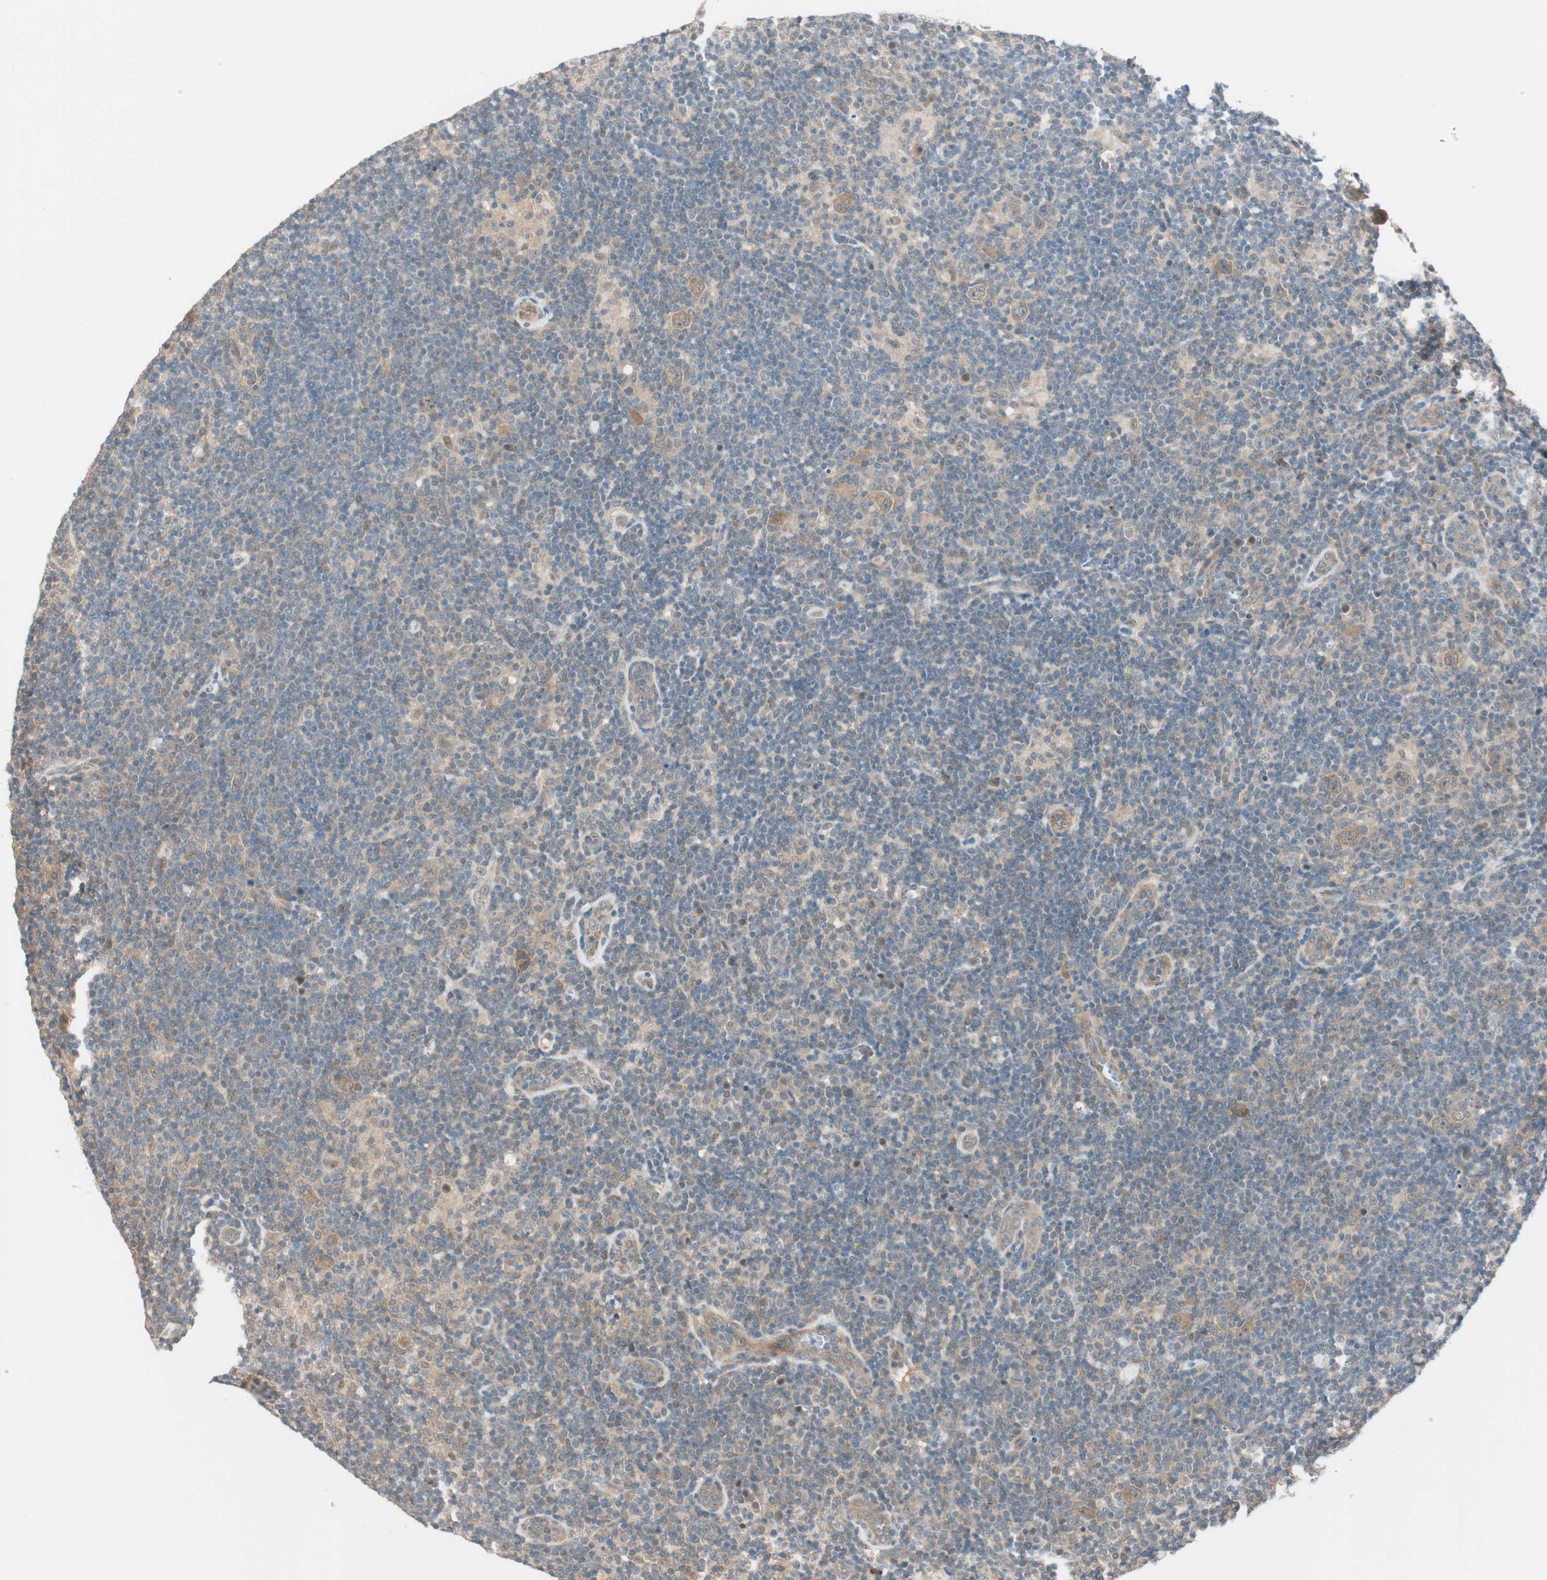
{"staining": {"intensity": "moderate", "quantity": ">75%", "location": "cytoplasmic/membranous"}, "tissue": "lymphoma", "cell_type": "Tumor cells", "image_type": "cancer", "snomed": [{"axis": "morphology", "description": "Hodgkin's disease, NOS"}, {"axis": "topography", "description": "Lymph node"}], "caption": "Immunohistochemical staining of human lymphoma reveals medium levels of moderate cytoplasmic/membranous protein expression in about >75% of tumor cells. (DAB = brown stain, brightfield microscopy at high magnification).", "gene": "PSMD8", "patient": {"sex": "female", "age": 57}}